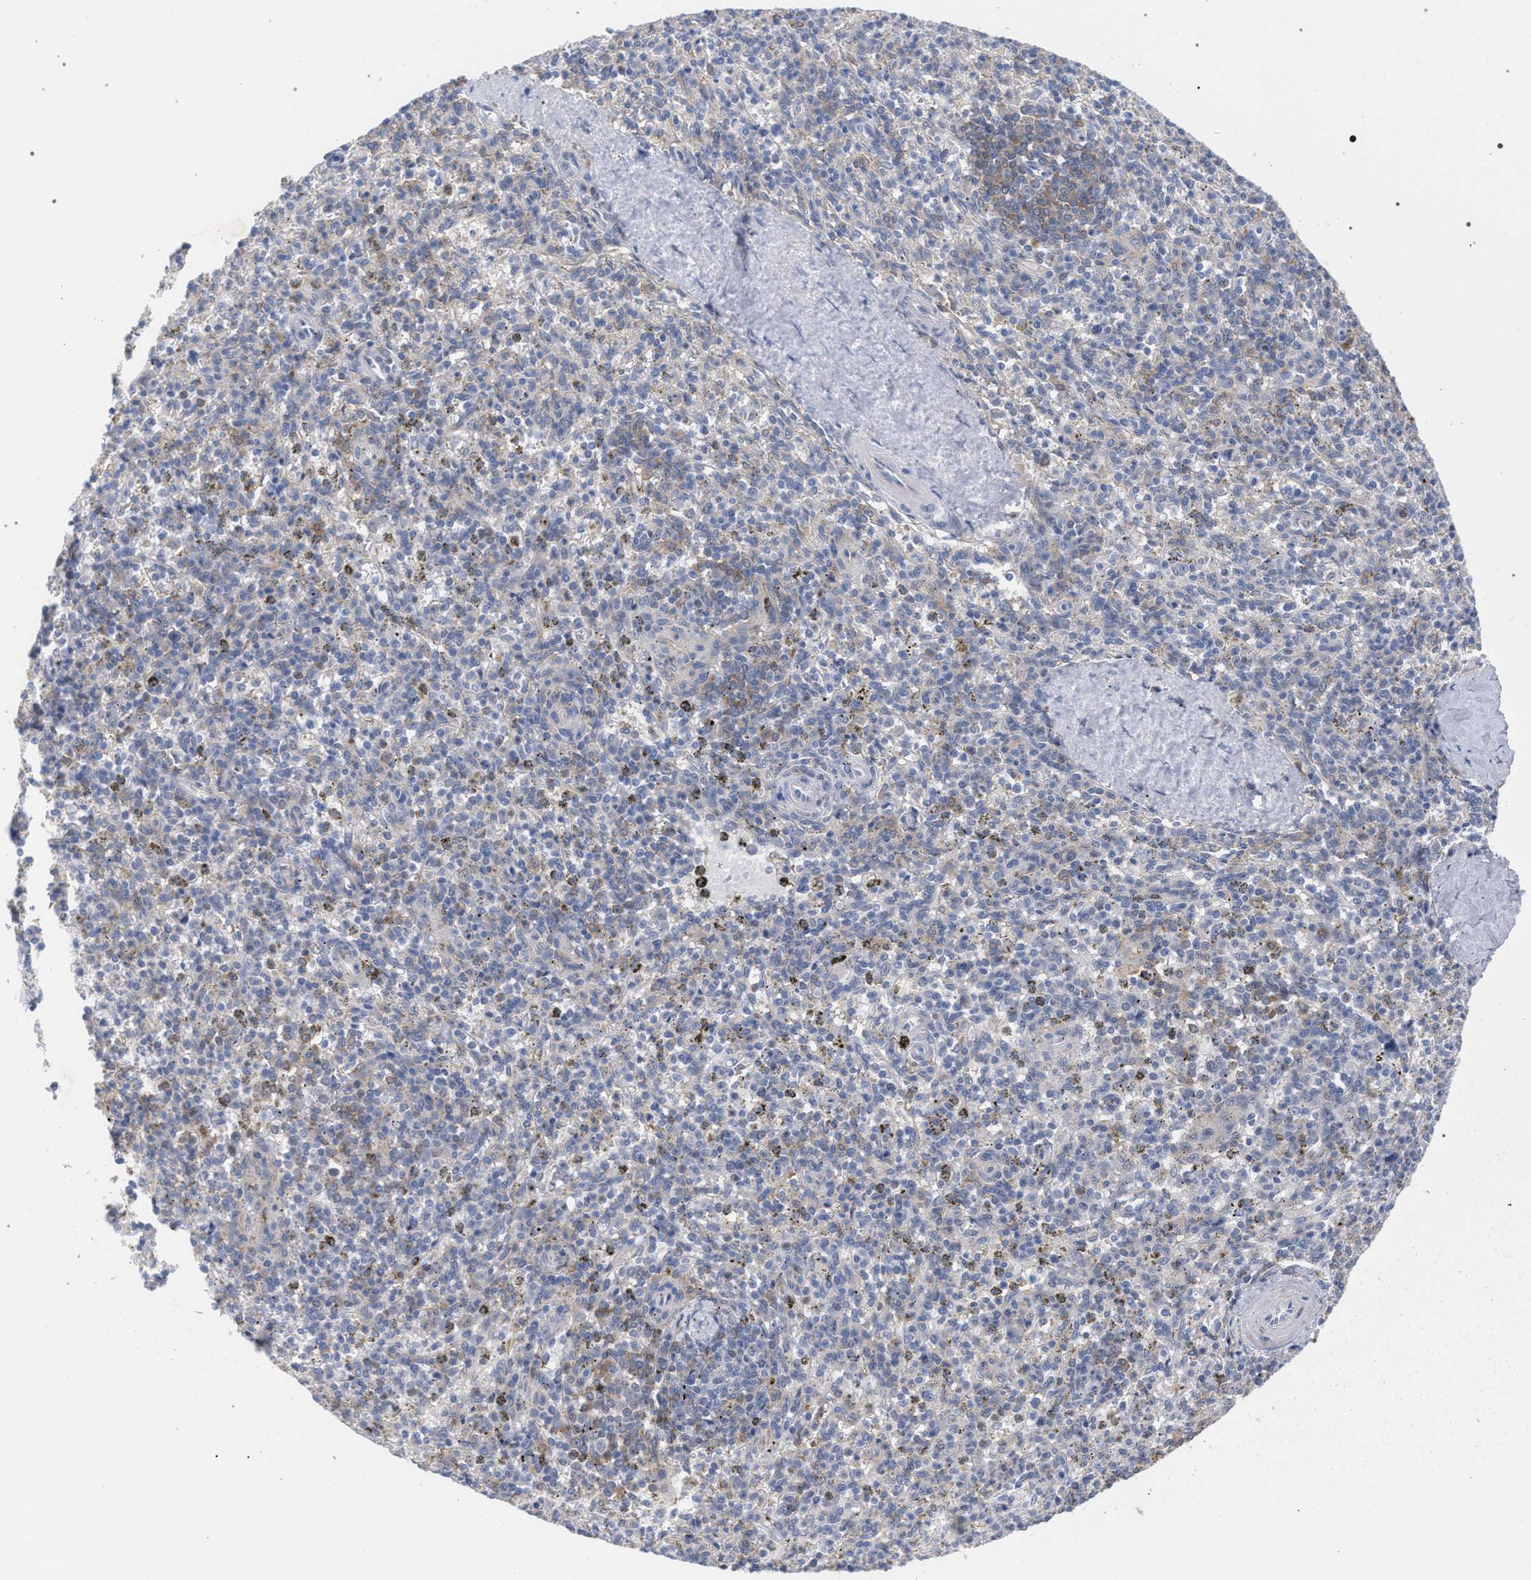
{"staining": {"intensity": "moderate", "quantity": "<25%", "location": "cytoplasmic/membranous"}, "tissue": "spleen", "cell_type": "Cells in red pulp", "image_type": "normal", "snomed": [{"axis": "morphology", "description": "Normal tissue, NOS"}, {"axis": "topography", "description": "Spleen"}], "caption": "Cells in red pulp exhibit moderate cytoplasmic/membranous expression in approximately <25% of cells in unremarkable spleen. (IHC, brightfield microscopy, high magnification).", "gene": "FHOD3", "patient": {"sex": "male", "age": 72}}